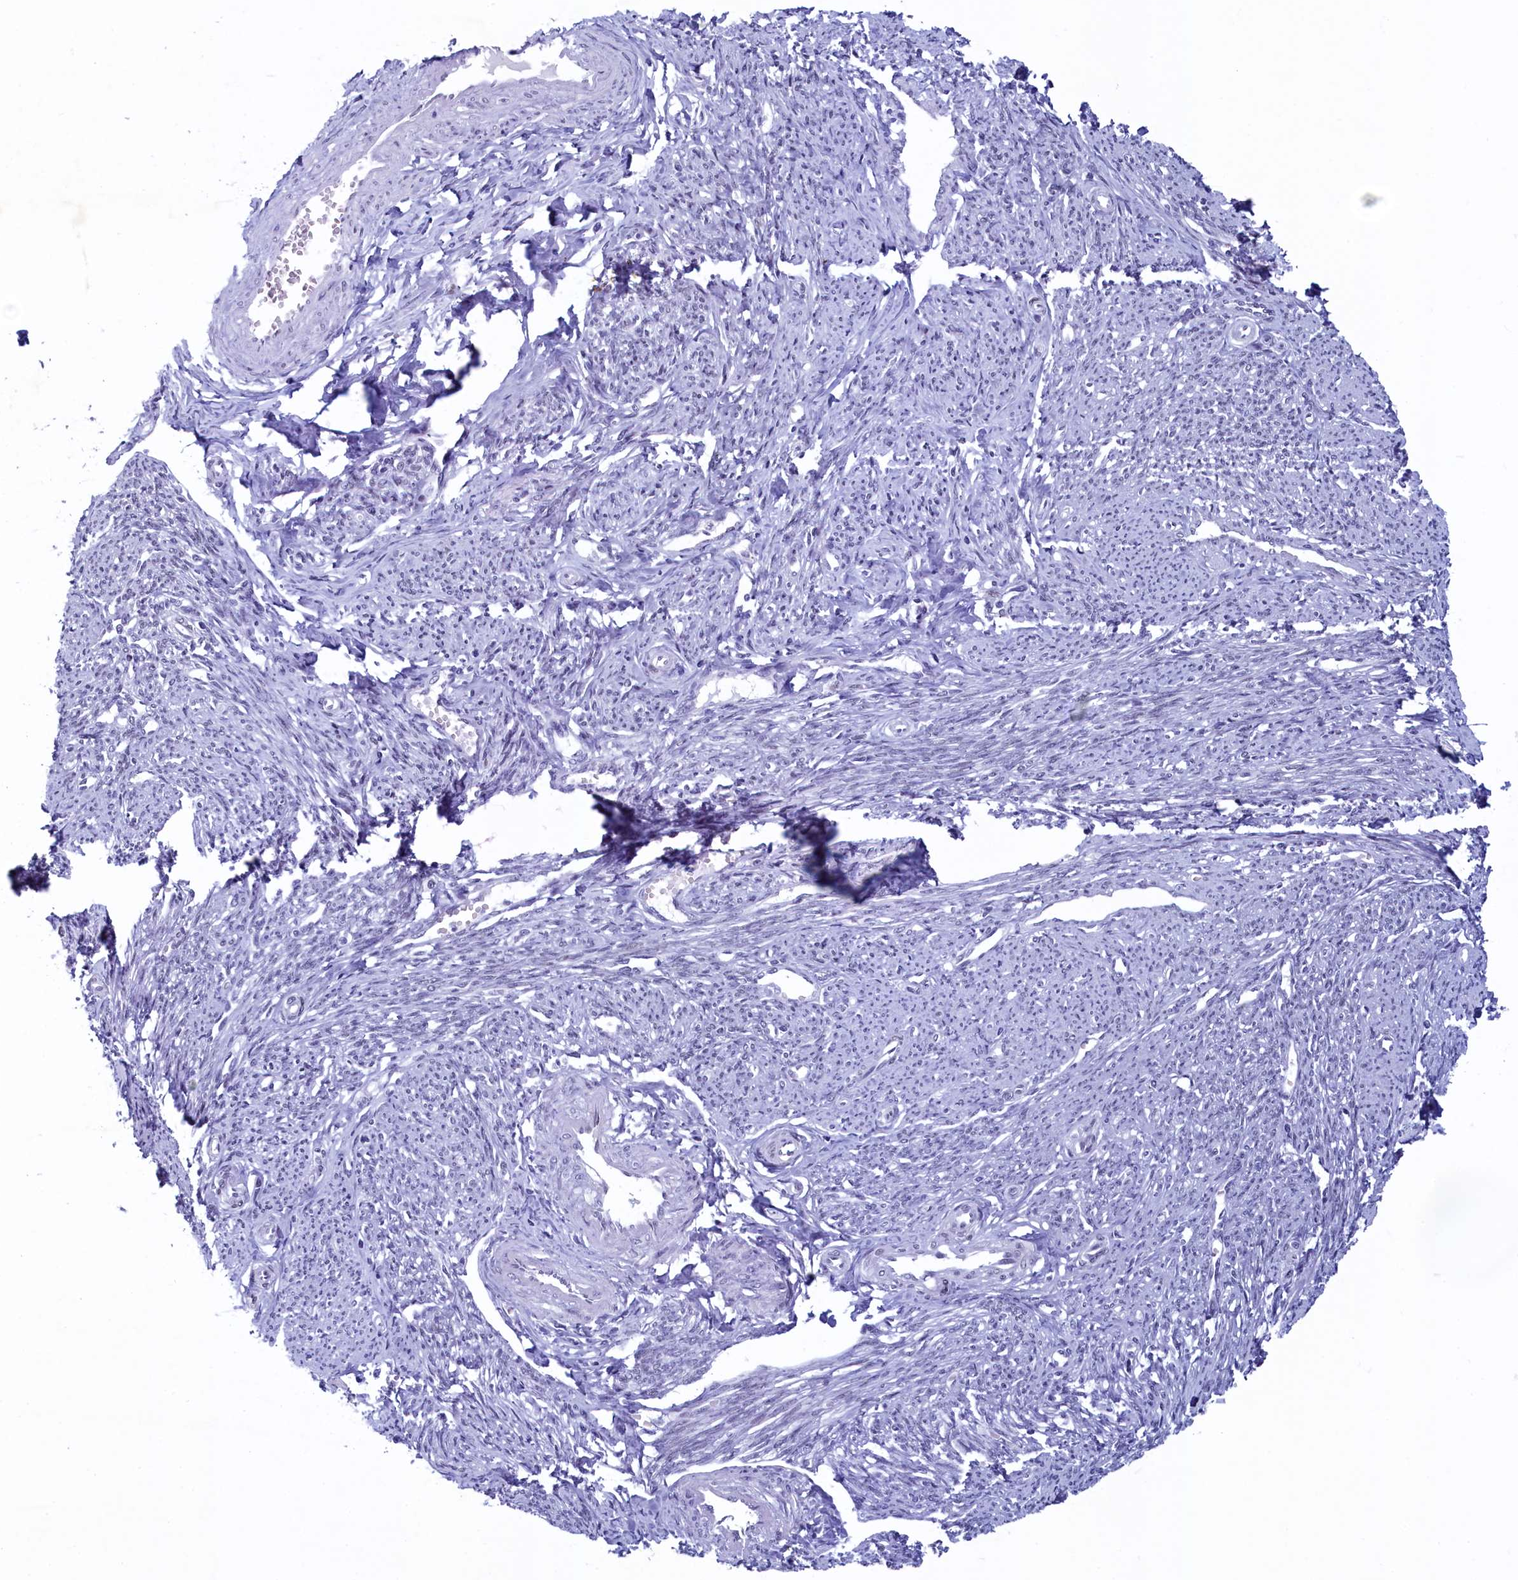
{"staining": {"intensity": "weak", "quantity": "25%-75%", "location": "nuclear"}, "tissue": "smooth muscle", "cell_type": "Smooth muscle cells", "image_type": "normal", "snomed": [{"axis": "morphology", "description": "Normal tissue, NOS"}, {"axis": "topography", "description": "Smooth muscle"}, {"axis": "topography", "description": "Uterus"}], "caption": "Protein positivity by immunohistochemistry (IHC) exhibits weak nuclear expression in approximately 25%-75% of smooth muscle cells in normal smooth muscle. The staining was performed using DAB, with brown indicating positive protein expression. Nuclei are stained blue with hematoxylin.", "gene": "SUGP2", "patient": {"sex": "female", "age": 59}}